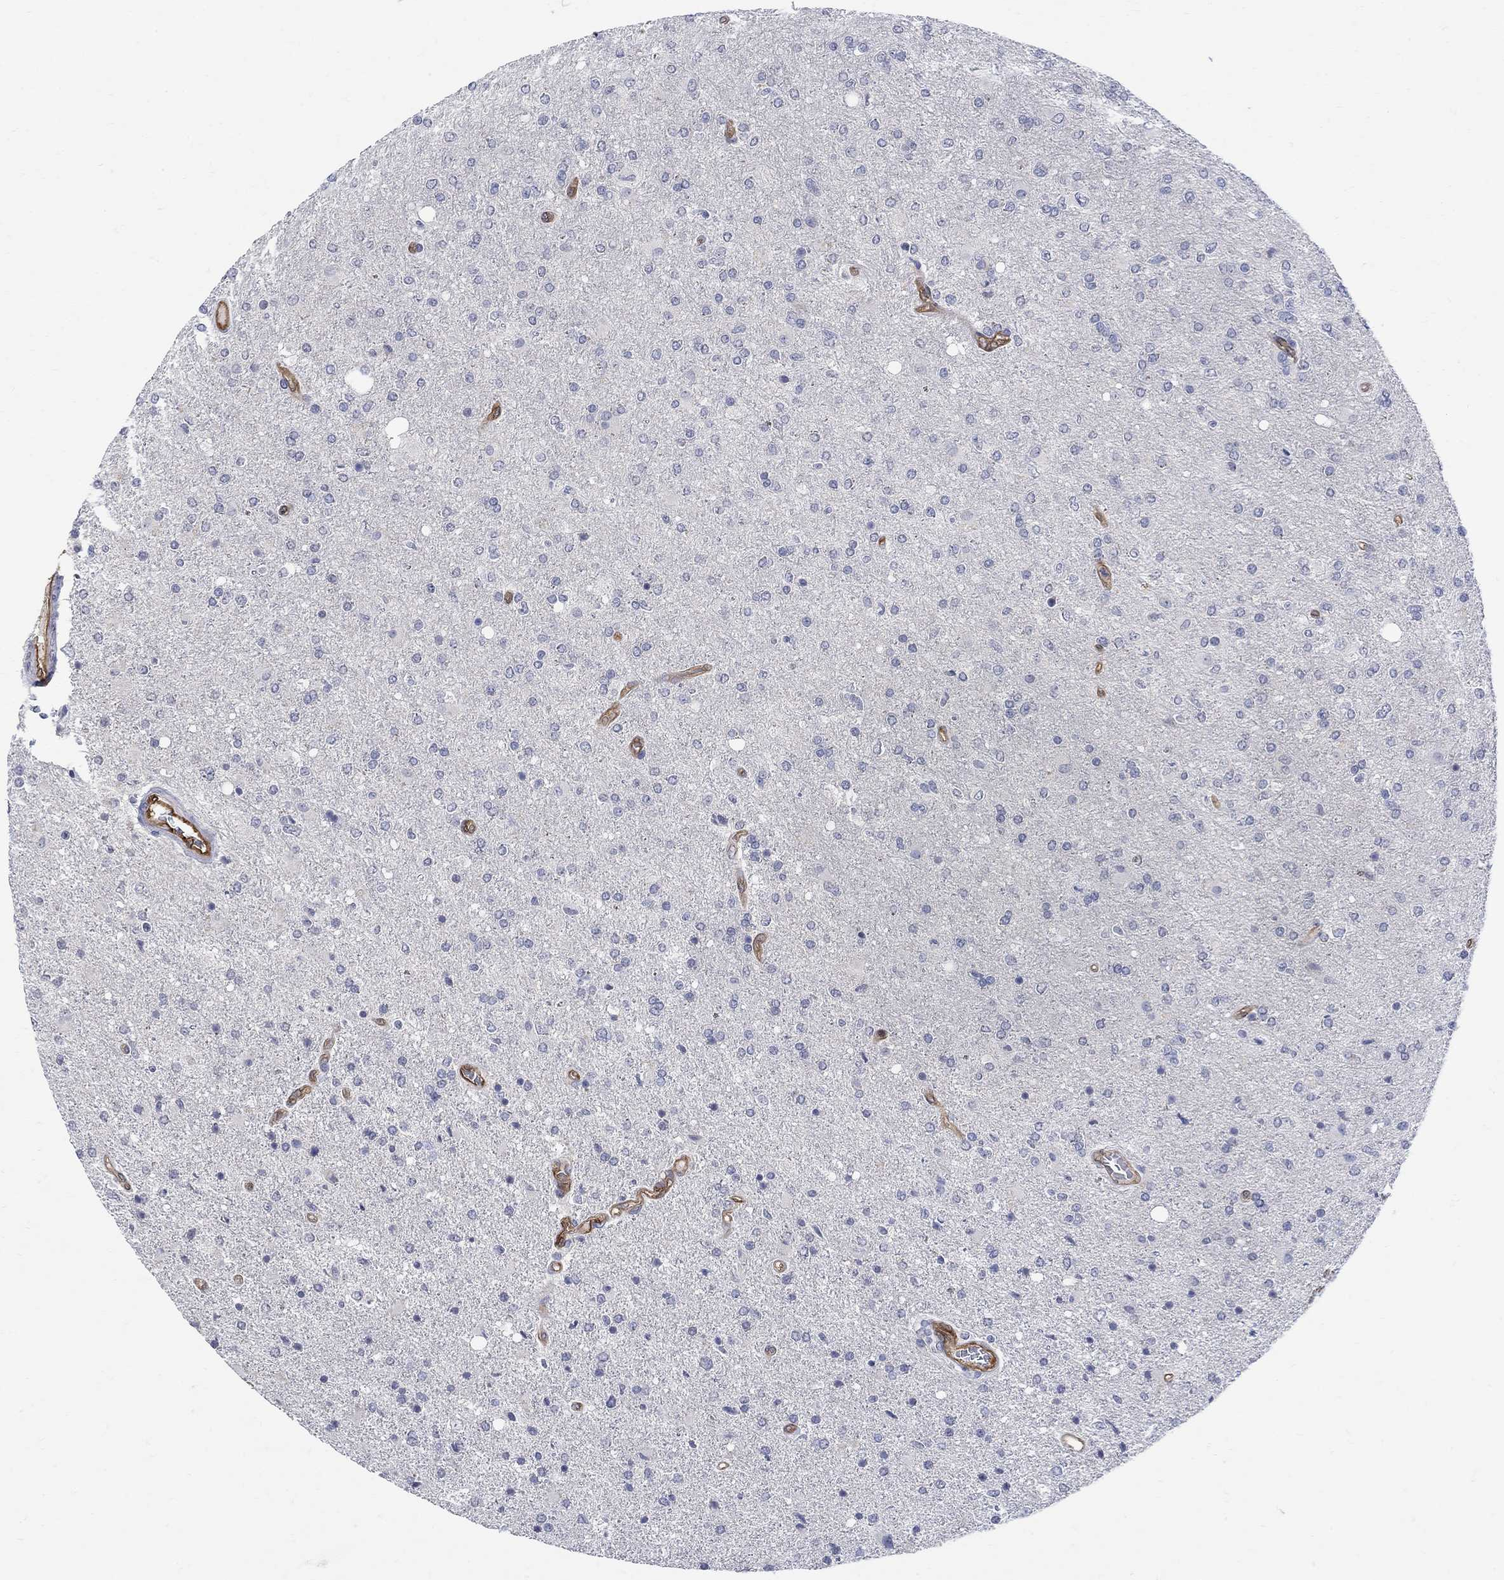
{"staining": {"intensity": "negative", "quantity": "none", "location": "none"}, "tissue": "glioma", "cell_type": "Tumor cells", "image_type": "cancer", "snomed": [{"axis": "morphology", "description": "Glioma, malignant, High grade"}, {"axis": "topography", "description": "Cerebral cortex"}], "caption": "This is an IHC histopathology image of human glioma. There is no positivity in tumor cells.", "gene": "TGM2", "patient": {"sex": "male", "age": 70}}